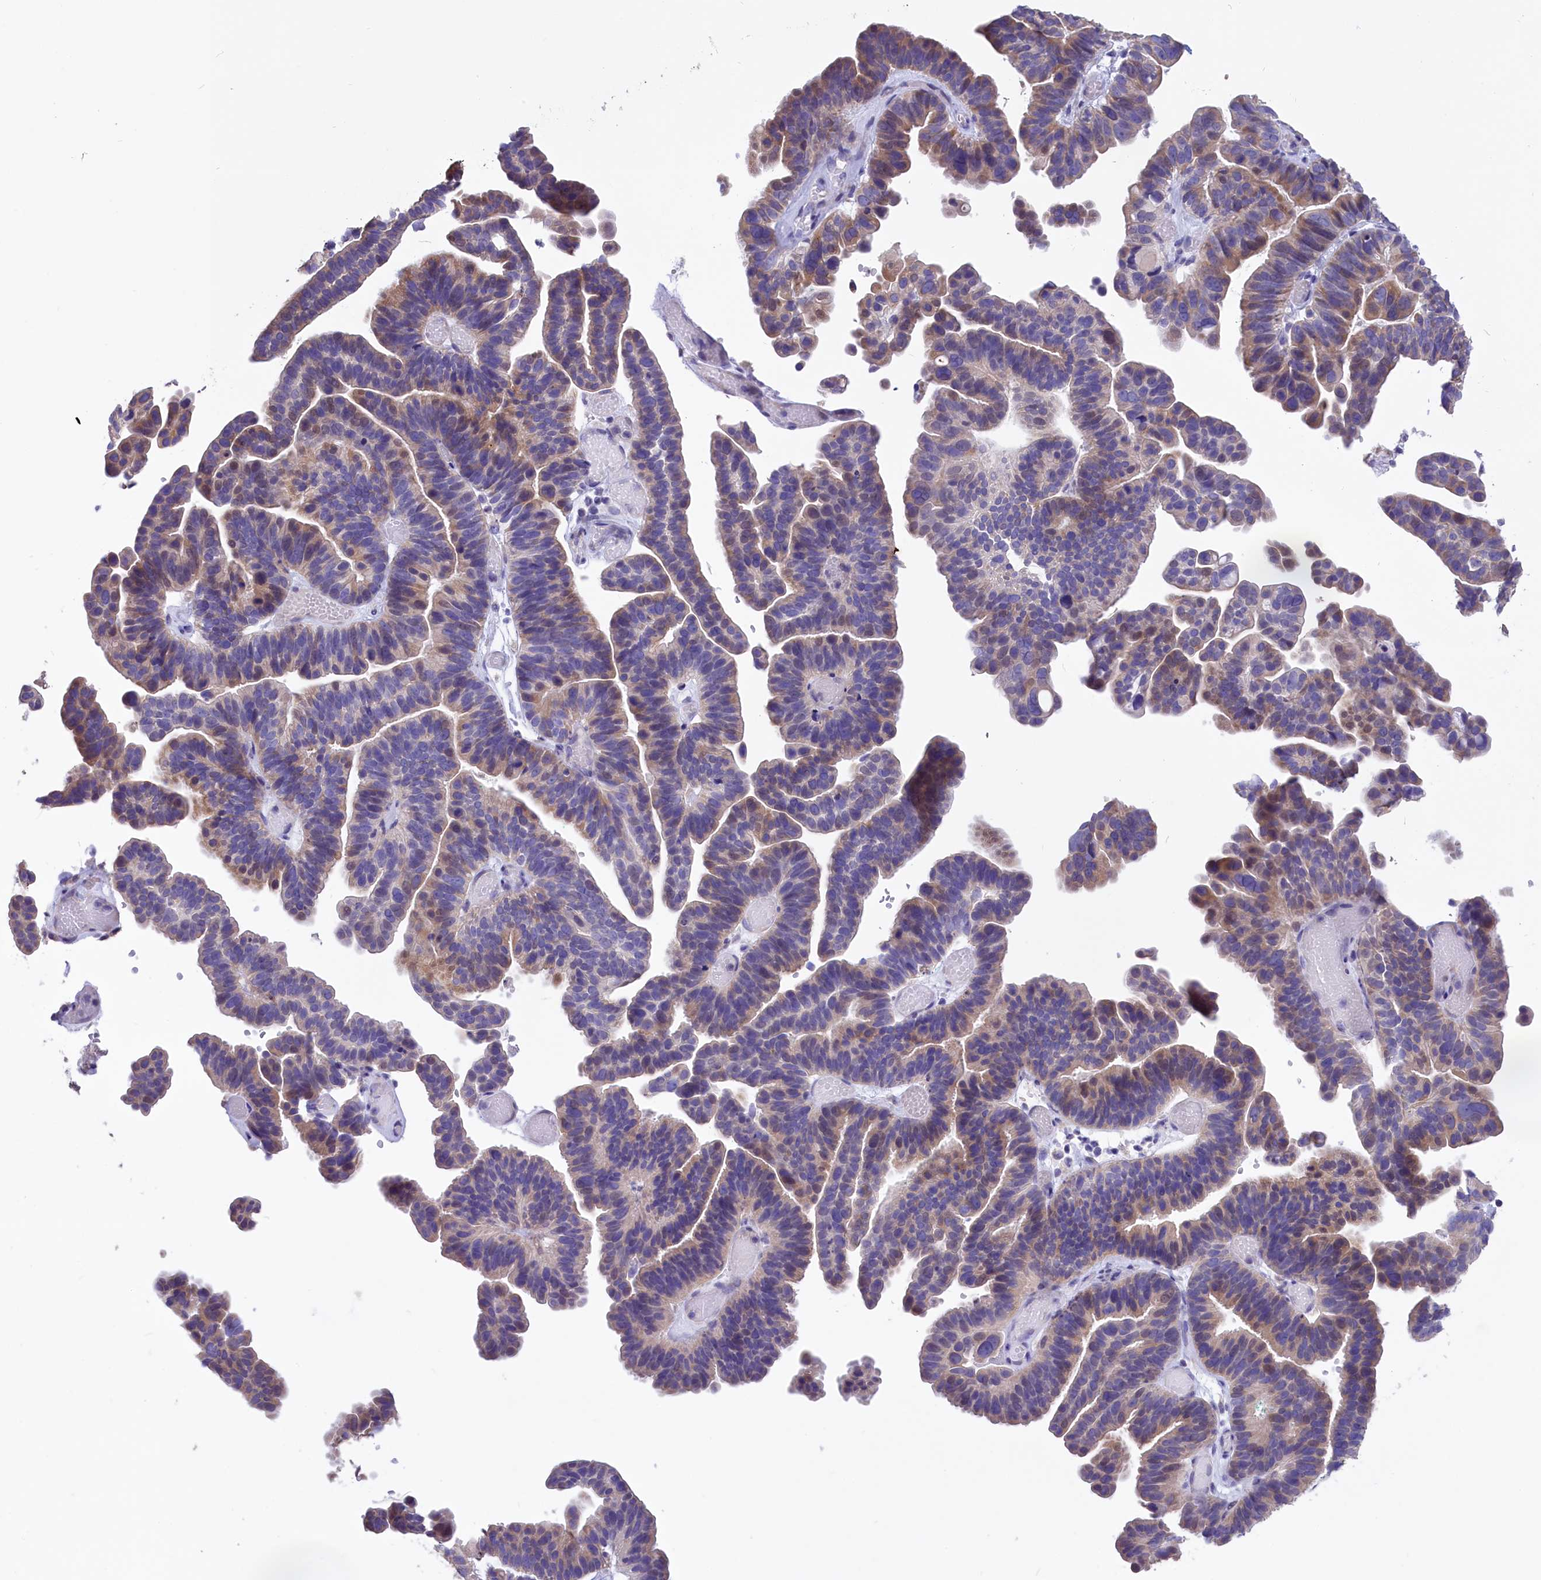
{"staining": {"intensity": "moderate", "quantity": "<25%", "location": "cytoplasmic/membranous"}, "tissue": "ovarian cancer", "cell_type": "Tumor cells", "image_type": "cancer", "snomed": [{"axis": "morphology", "description": "Cystadenocarcinoma, serous, NOS"}, {"axis": "topography", "description": "Ovary"}], "caption": "There is low levels of moderate cytoplasmic/membranous expression in tumor cells of ovarian serous cystadenocarcinoma, as demonstrated by immunohistochemical staining (brown color).", "gene": "CYP2U1", "patient": {"sex": "female", "age": 56}}